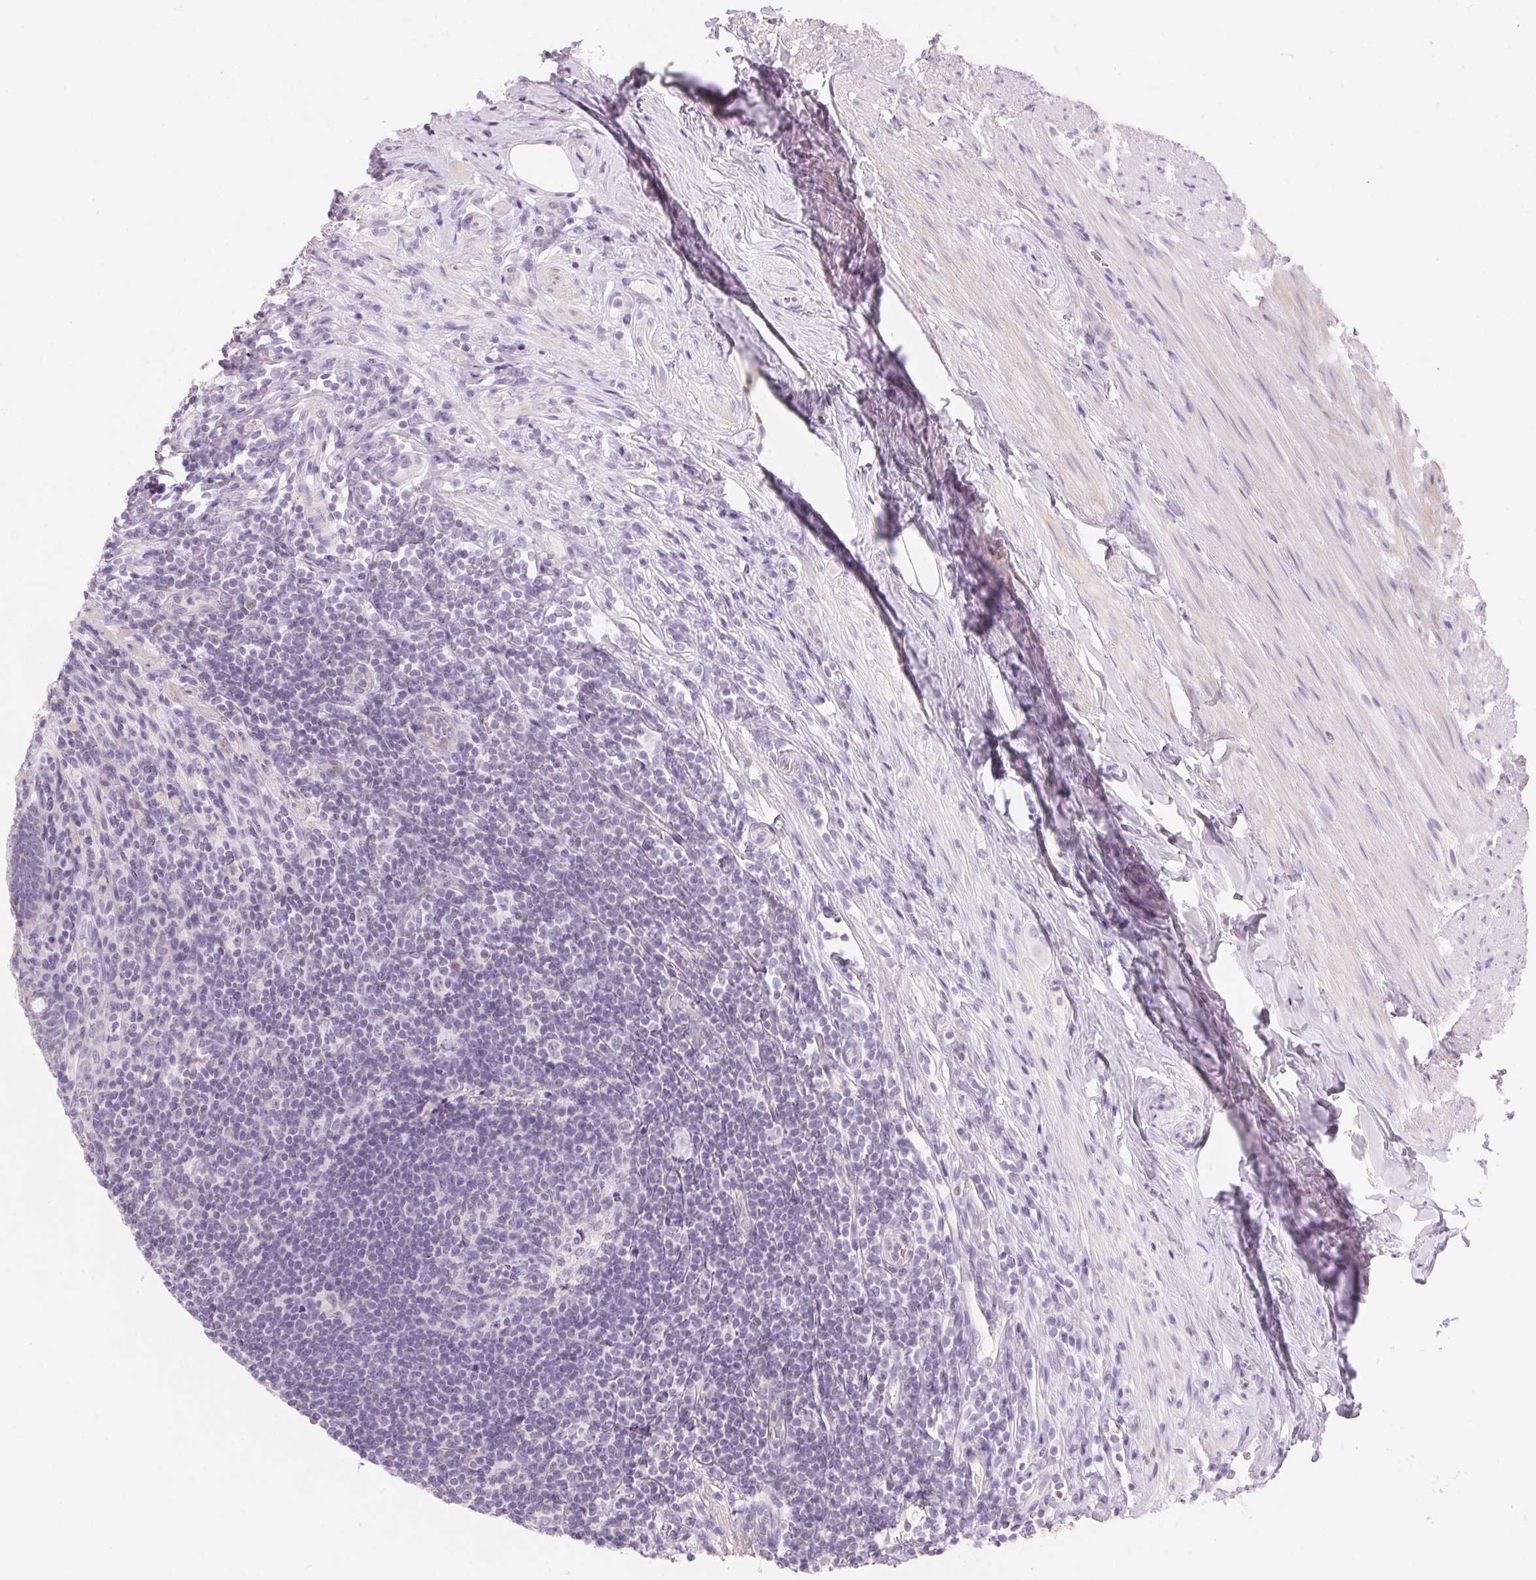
{"staining": {"intensity": "negative", "quantity": "none", "location": "none"}, "tissue": "appendix", "cell_type": "Glandular cells", "image_type": "normal", "snomed": [{"axis": "morphology", "description": "Normal tissue, NOS"}, {"axis": "topography", "description": "Appendix"}], "caption": "Image shows no protein positivity in glandular cells of unremarkable appendix. Brightfield microscopy of IHC stained with DAB (3,3'-diaminobenzidine) (brown) and hematoxylin (blue), captured at high magnification.", "gene": "CYP11B1", "patient": {"sex": "male", "age": 47}}